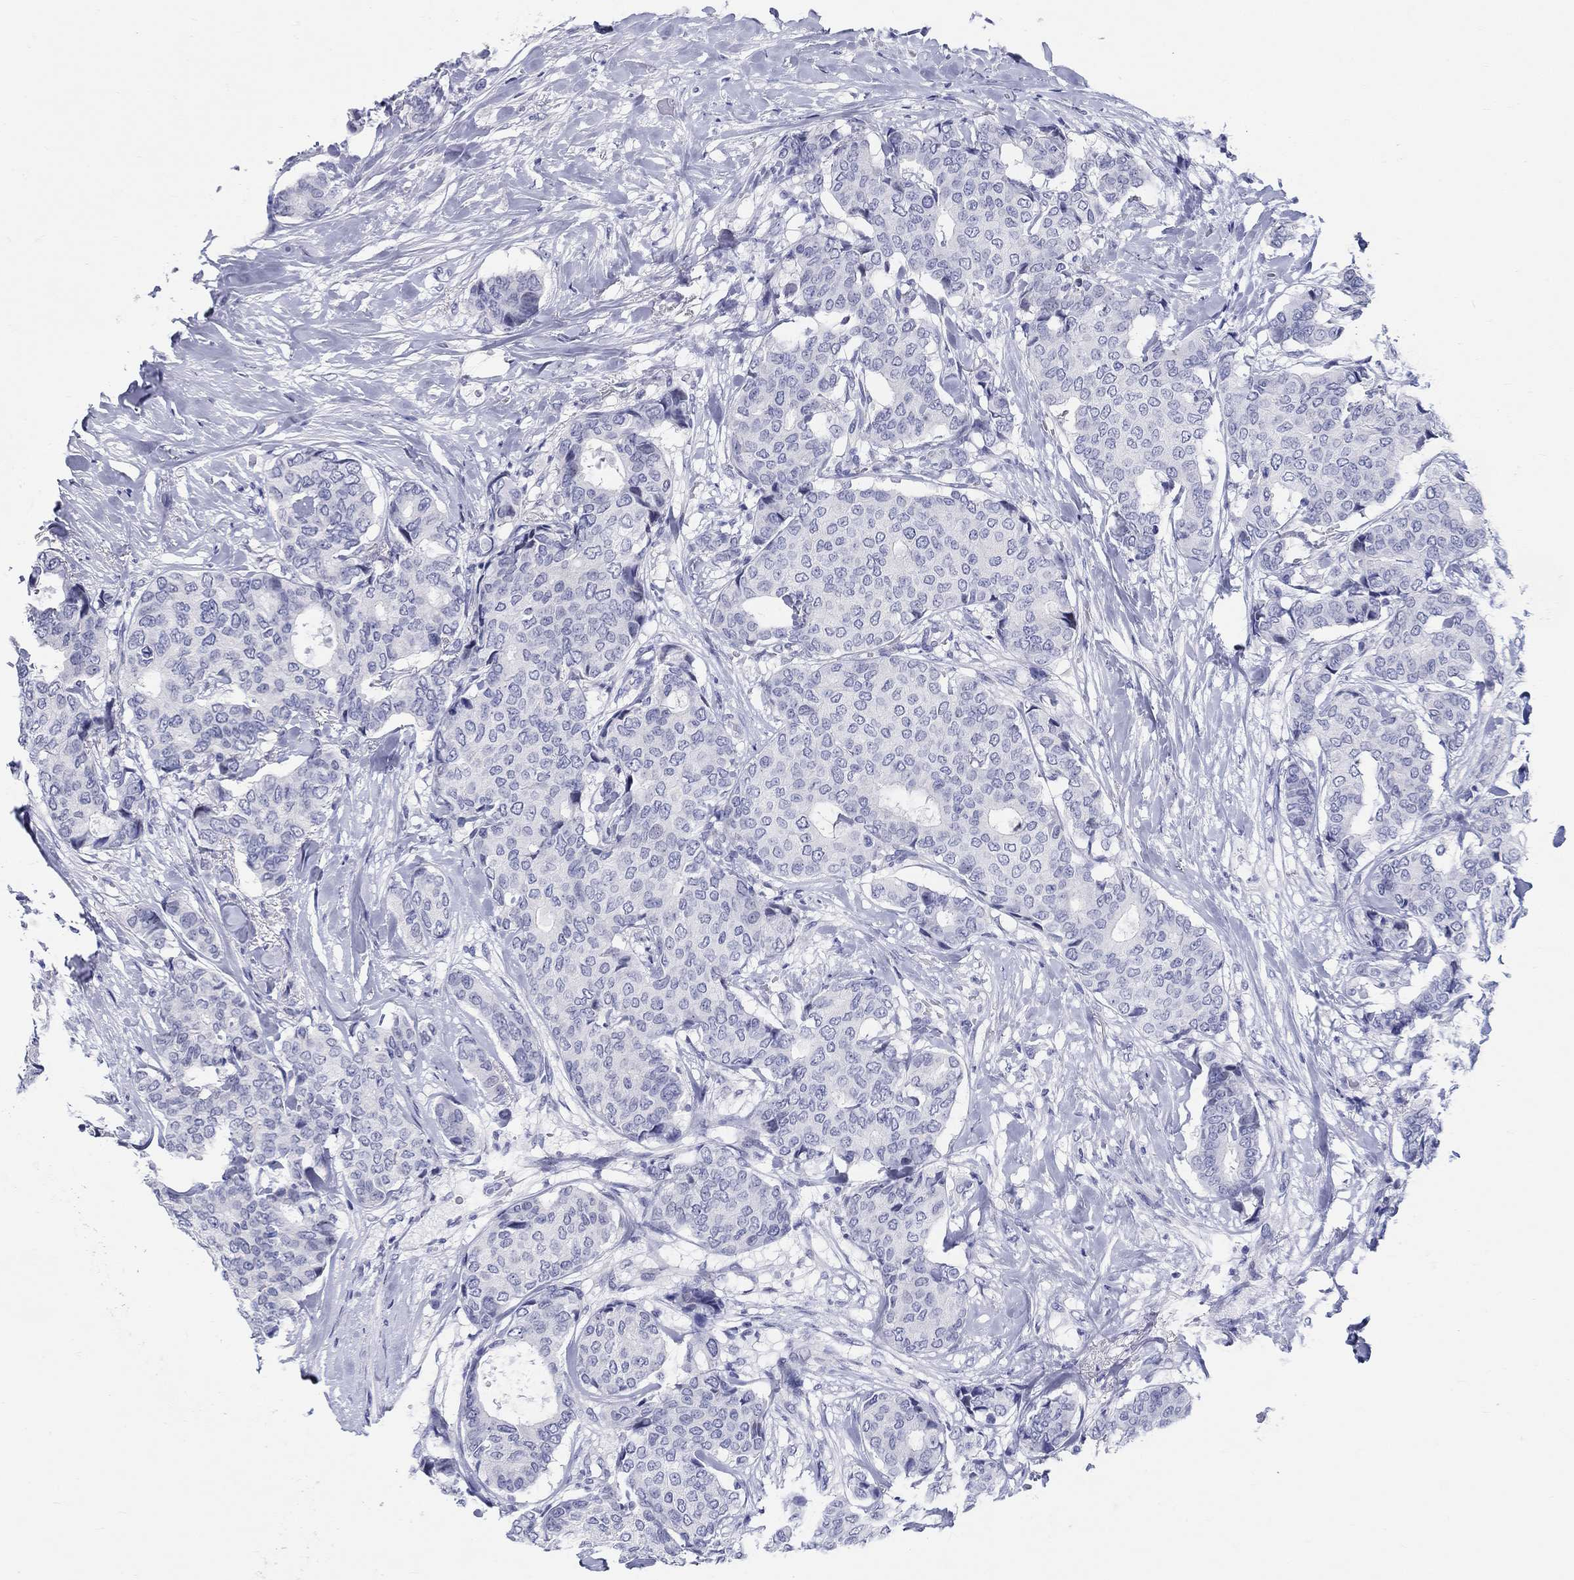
{"staining": {"intensity": "negative", "quantity": "none", "location": "none"}, "tissue": "breast cancer", "cell_type": "Tumor cells", "image_type": "cancer", "snomed": [{"axis": "morphology", "description": "Duct carcinoma"}, {"axis": "topography", "description": "Breast"}], "caption": "A high-resolution histopathology image shows immunohistochemistry (IHC) staining of breast cancer, which displays no significant staining in tumor cells. Nuclei are stained in blue.", "gene": "CRYGS", "patient": {"sex": "female", "age": 75}}